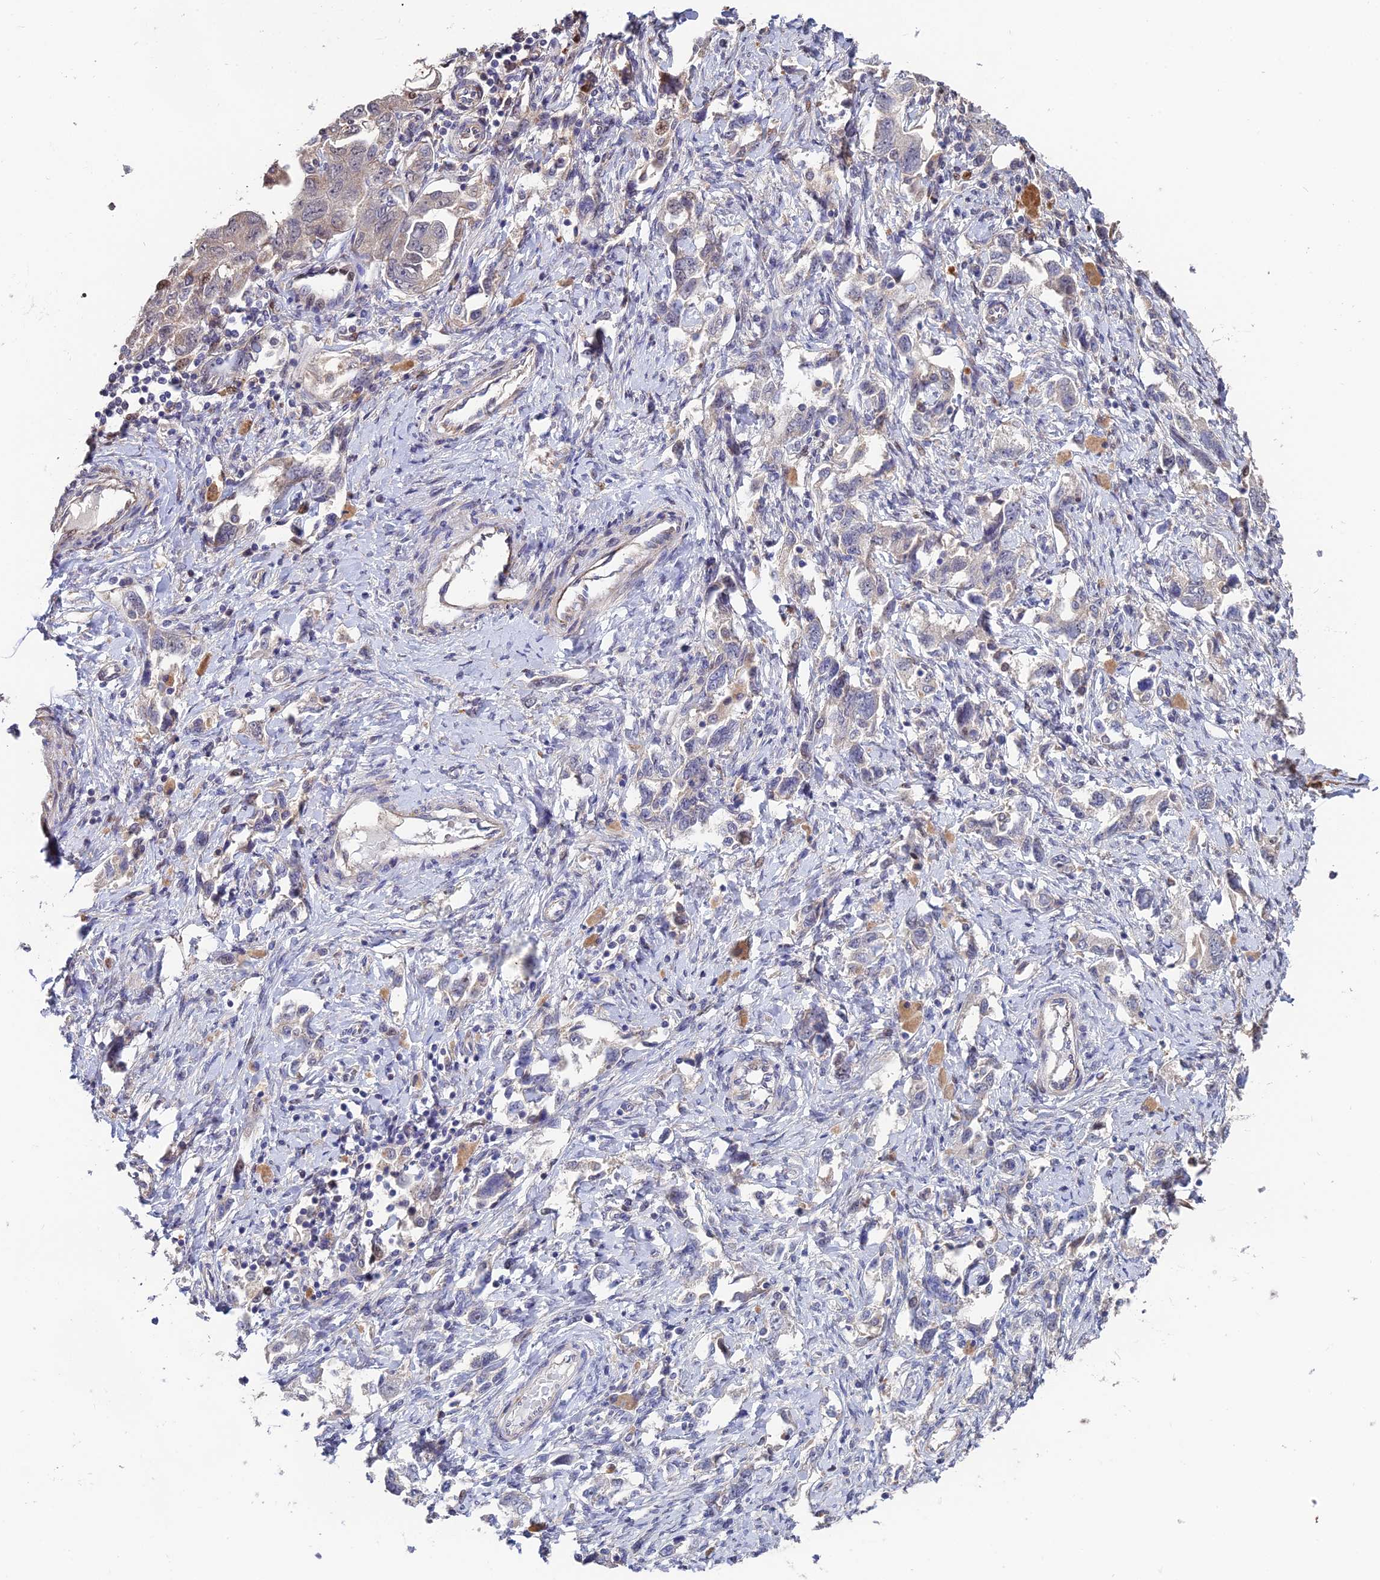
{"staining": {"intensity": "negative", "quantity": "none", "location": "none"}, "tissue": "ovarian cancer", "cell_type": "Tumor cells", "image_type": "cancer", "snomed": [{"axis": "morphology", "description": "Carcinoma, NOS"}, {"axis": "morphology", "description": "Cystadenocarcinoma, serous, NOS"}, {"axis": "topography", "description": "Ovary"}], "caption": "This is a image of immunohistochemistry staining of ovarian cancer, which shows no expression in tumor cells.", "gene": "ACTR5", "patient": {"sex": "female", "age": 69}}